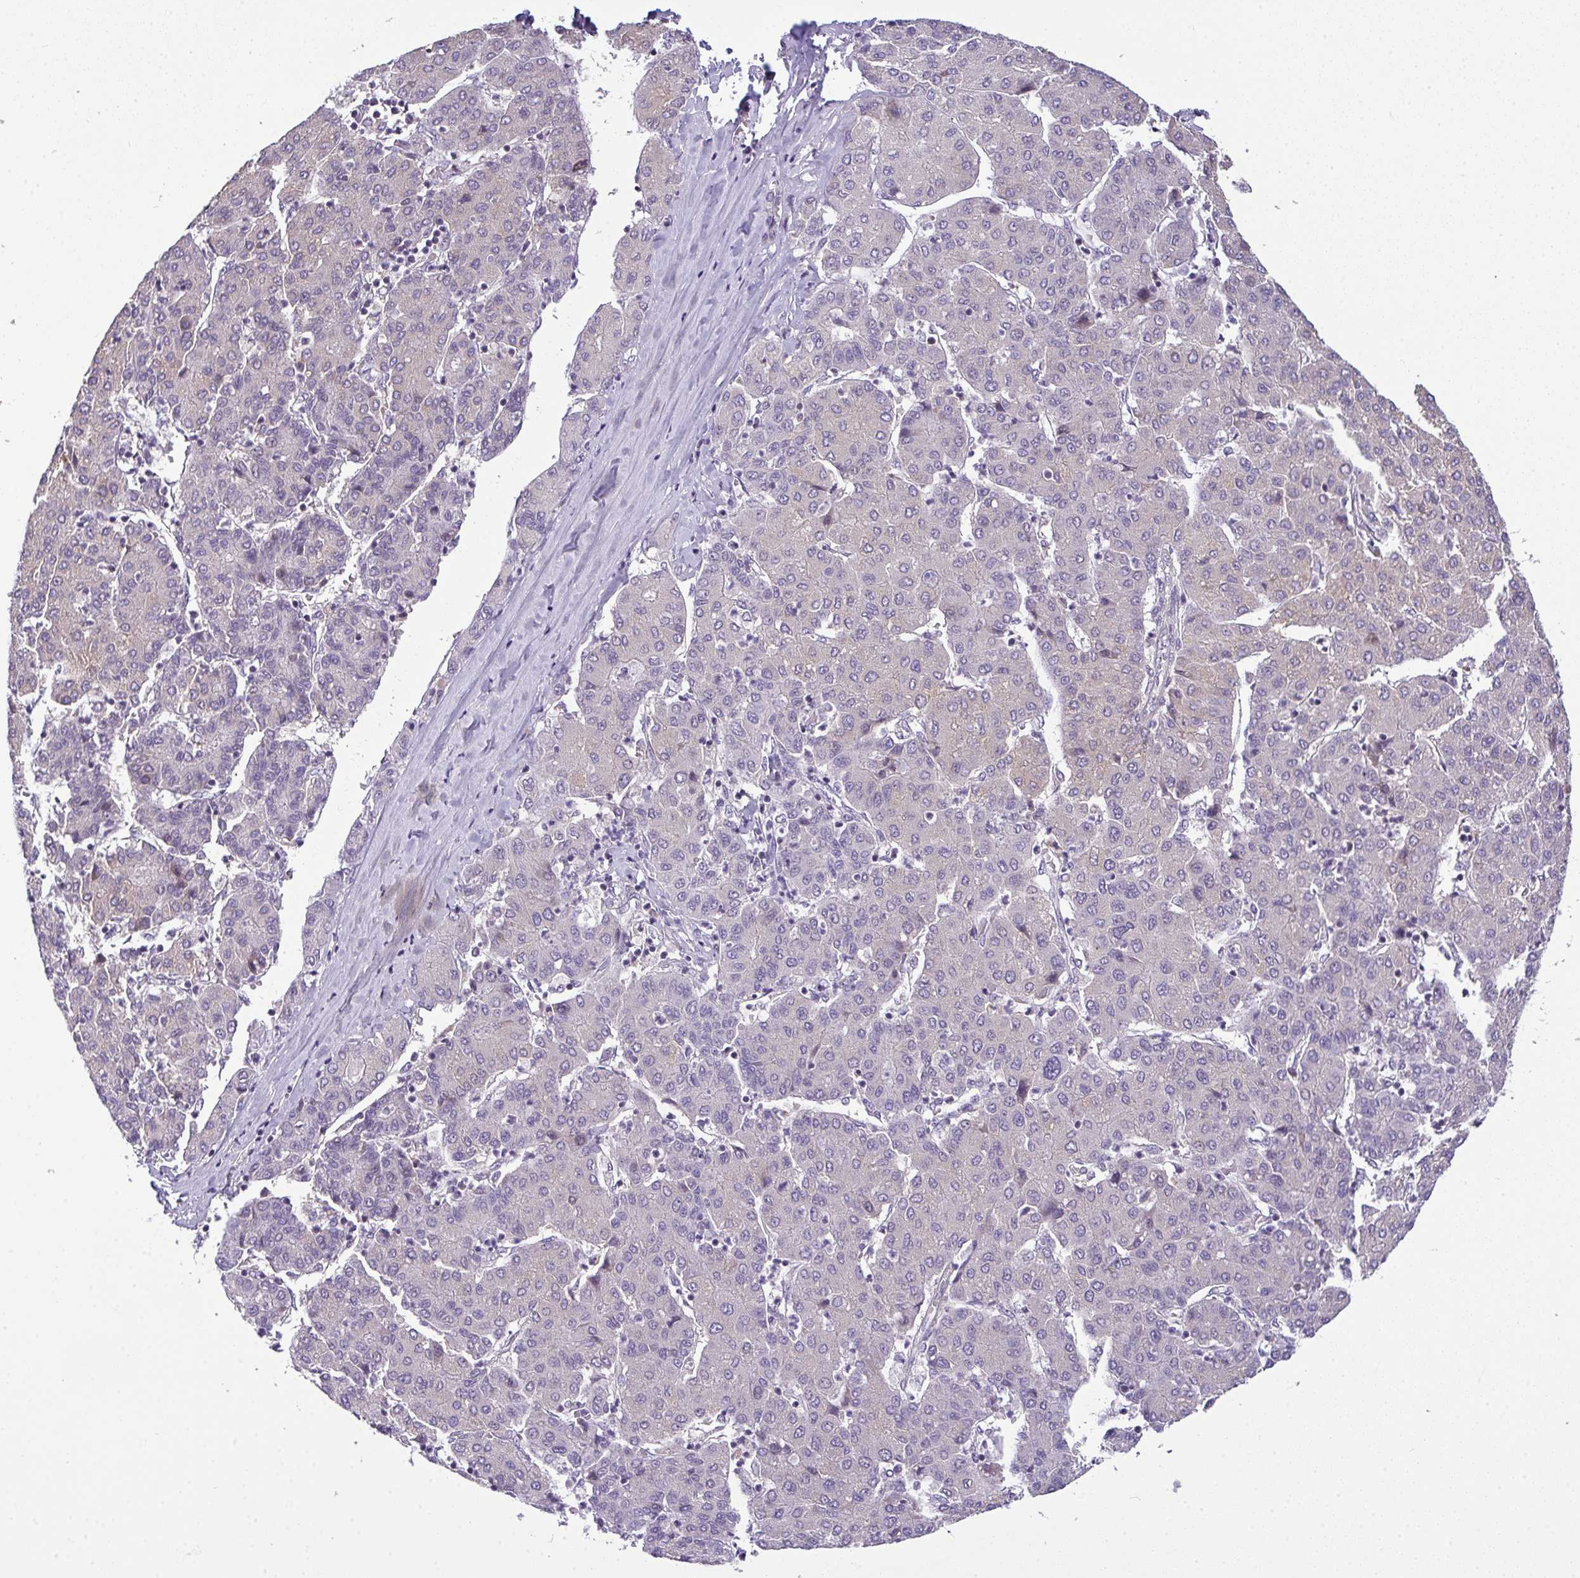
{"staining": {"intensity": "negative", "quantity": "none", "location": "none"}, "tissue": "liver cancer", "cell_type": "Tumor cells", "image_type": "cancer", "snomed": [{"axis": "morphology", "description": "Carcinoma, Hepatocellular, NOS"}, {"axis": "topography", "description": "Liver"}], "caption": "This is an IHC histopathology image of liver cancer. There is no positivity in tumor cells.", "gene": "NT5C1A", "patient": {"sex": "male", "age": 65}}